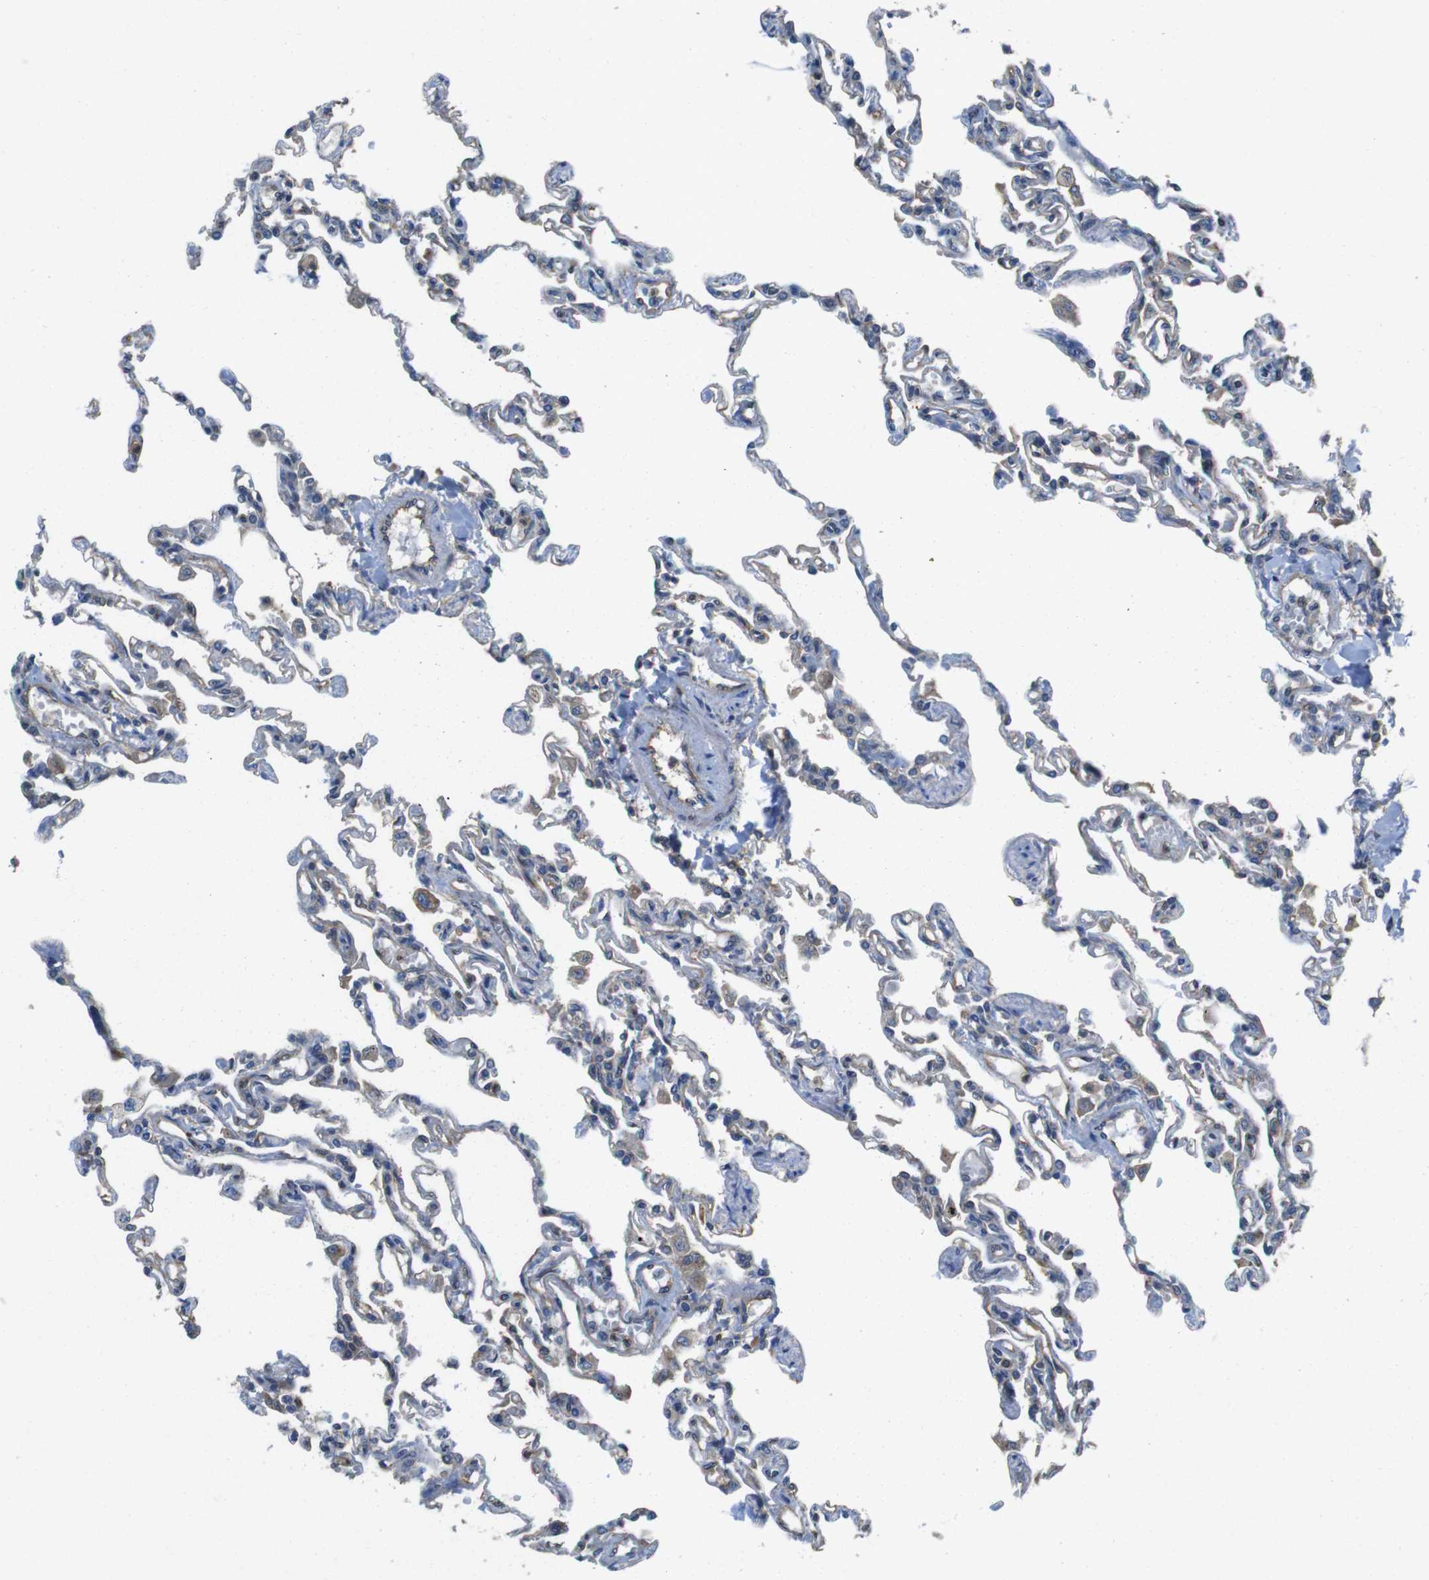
{"staining": {"intensity": "weak", "quantity": "<25%", "location": "cytoplasmic/membranous"}, "tissue": "lung", "cell_type": "Alveolar cells", "image_type": "normal", "snomed": [{"axis": "morphology", "description": "Normal tissue, NOS"}, {"axis": "topography", "description": "Lung"}], "caption": "High magnification brightfield microscopy of unremarkable lung stained with DAB (brown) and counterstained with hematoxylin (blue): alveolar cells show no significant staining. (DAB (3,3'-diaminobenzidine) immunohistochemistry, high magnification).", "gene": "DCTN1", "patient": {"sex": "male", "age": 21}}